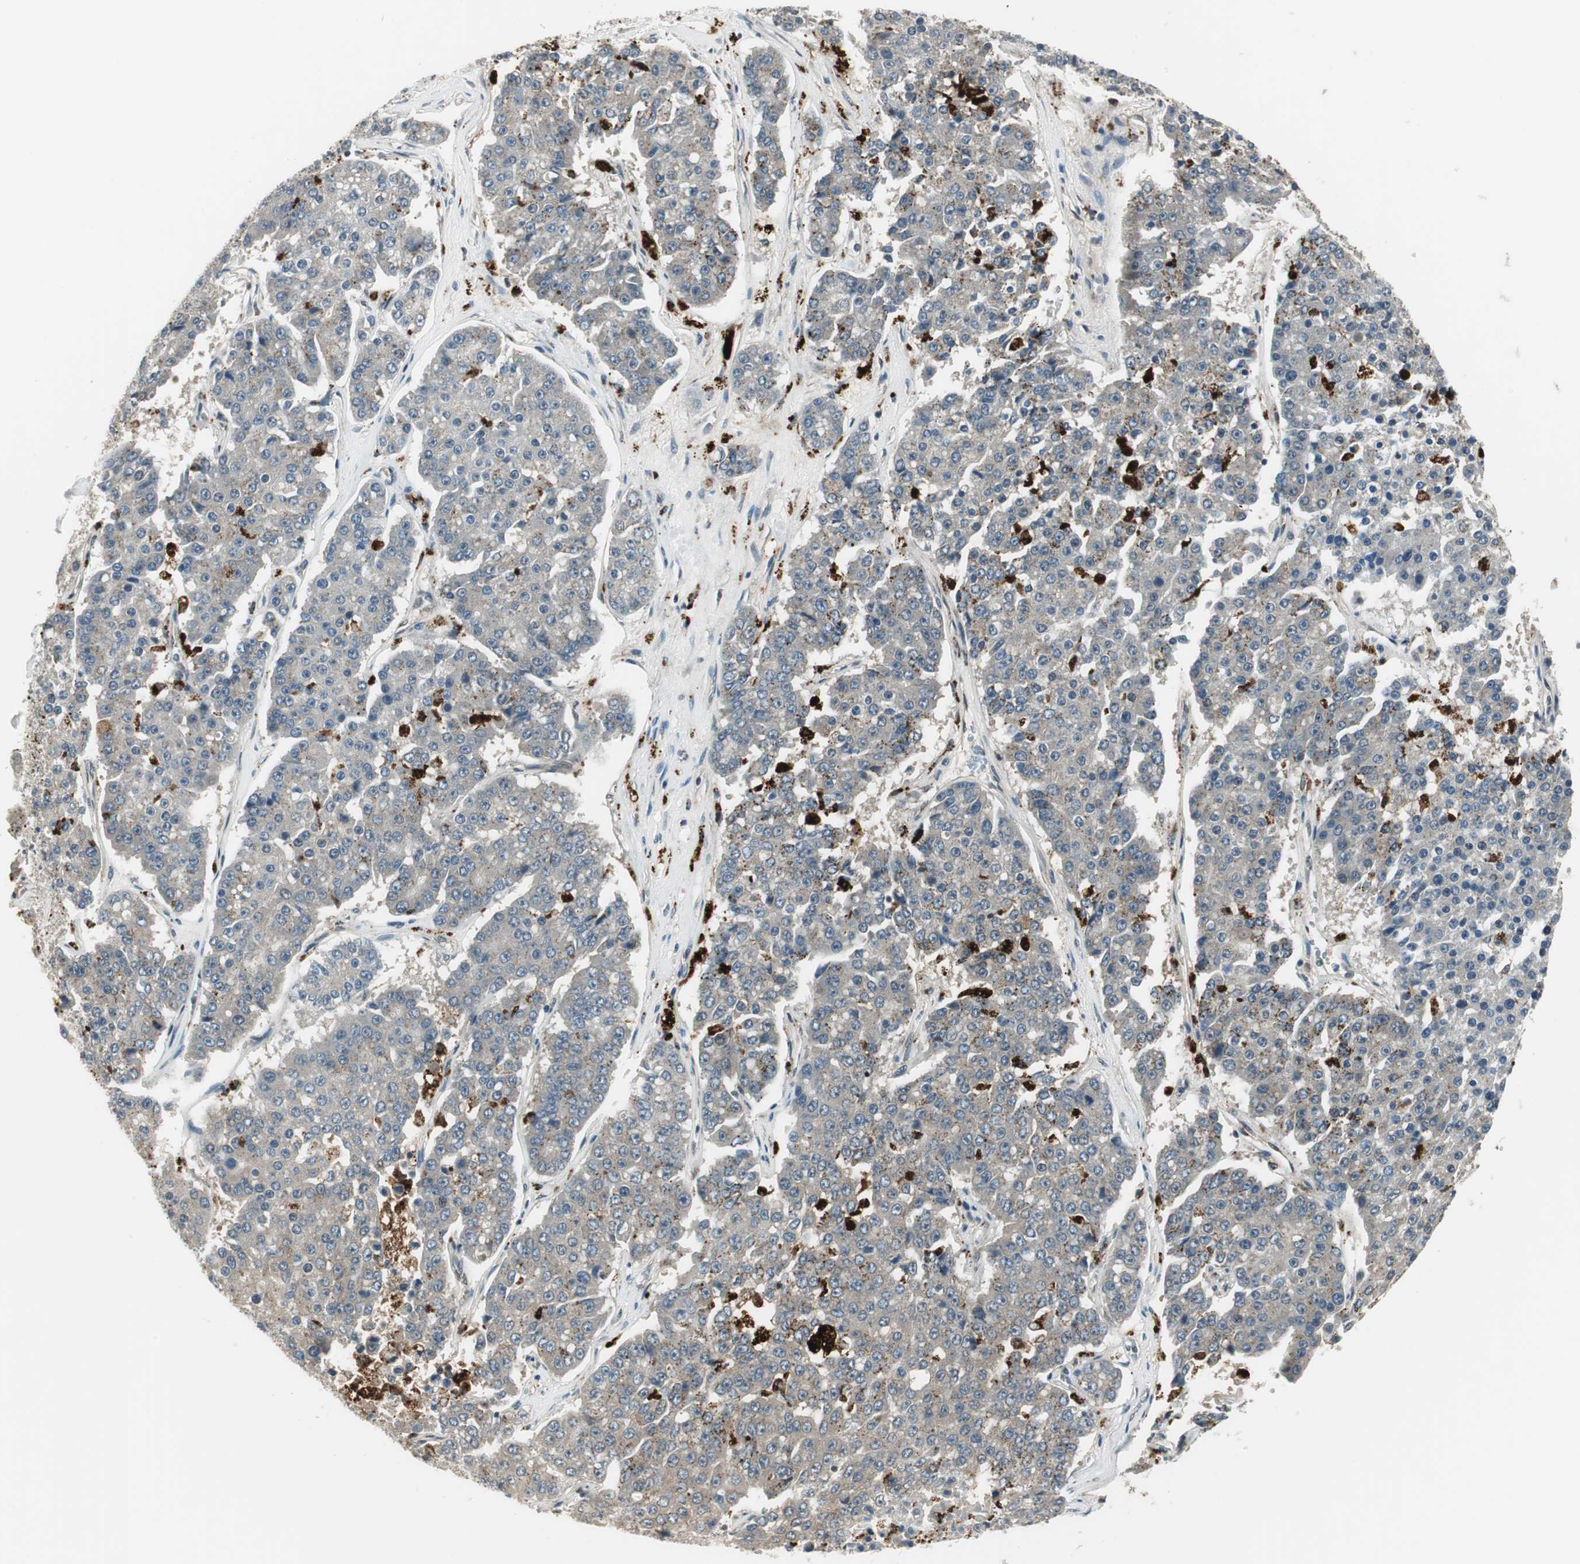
{"staining": {"intensity": "weak", "quantity": "25%-75%", "location": "cytoplasmic/membranous"}, "tissue": "pancreatic cancer", "cell_type": "Tumor cells", "image_type": "cancer", "snomed": [{"axis": "morphology", "description": "Adenocarcinoma, NOS"}, {"axis": "topography", "description": "Pancreas"}], "caption": "DAB (3,3'-diaminobenzidine) immunohistochemical staining of adenocarcinoma (pancreatic) exhibits weak cytoplasmic/membranous protein expression in about 25%-75% of tumor cells. (Stains: DAB in brown, nuclei in blue, Microscopy: brightfield microscopy at high magnification).", "gene": "NCK1", "patient": {"sex": "male", "age": 50}}